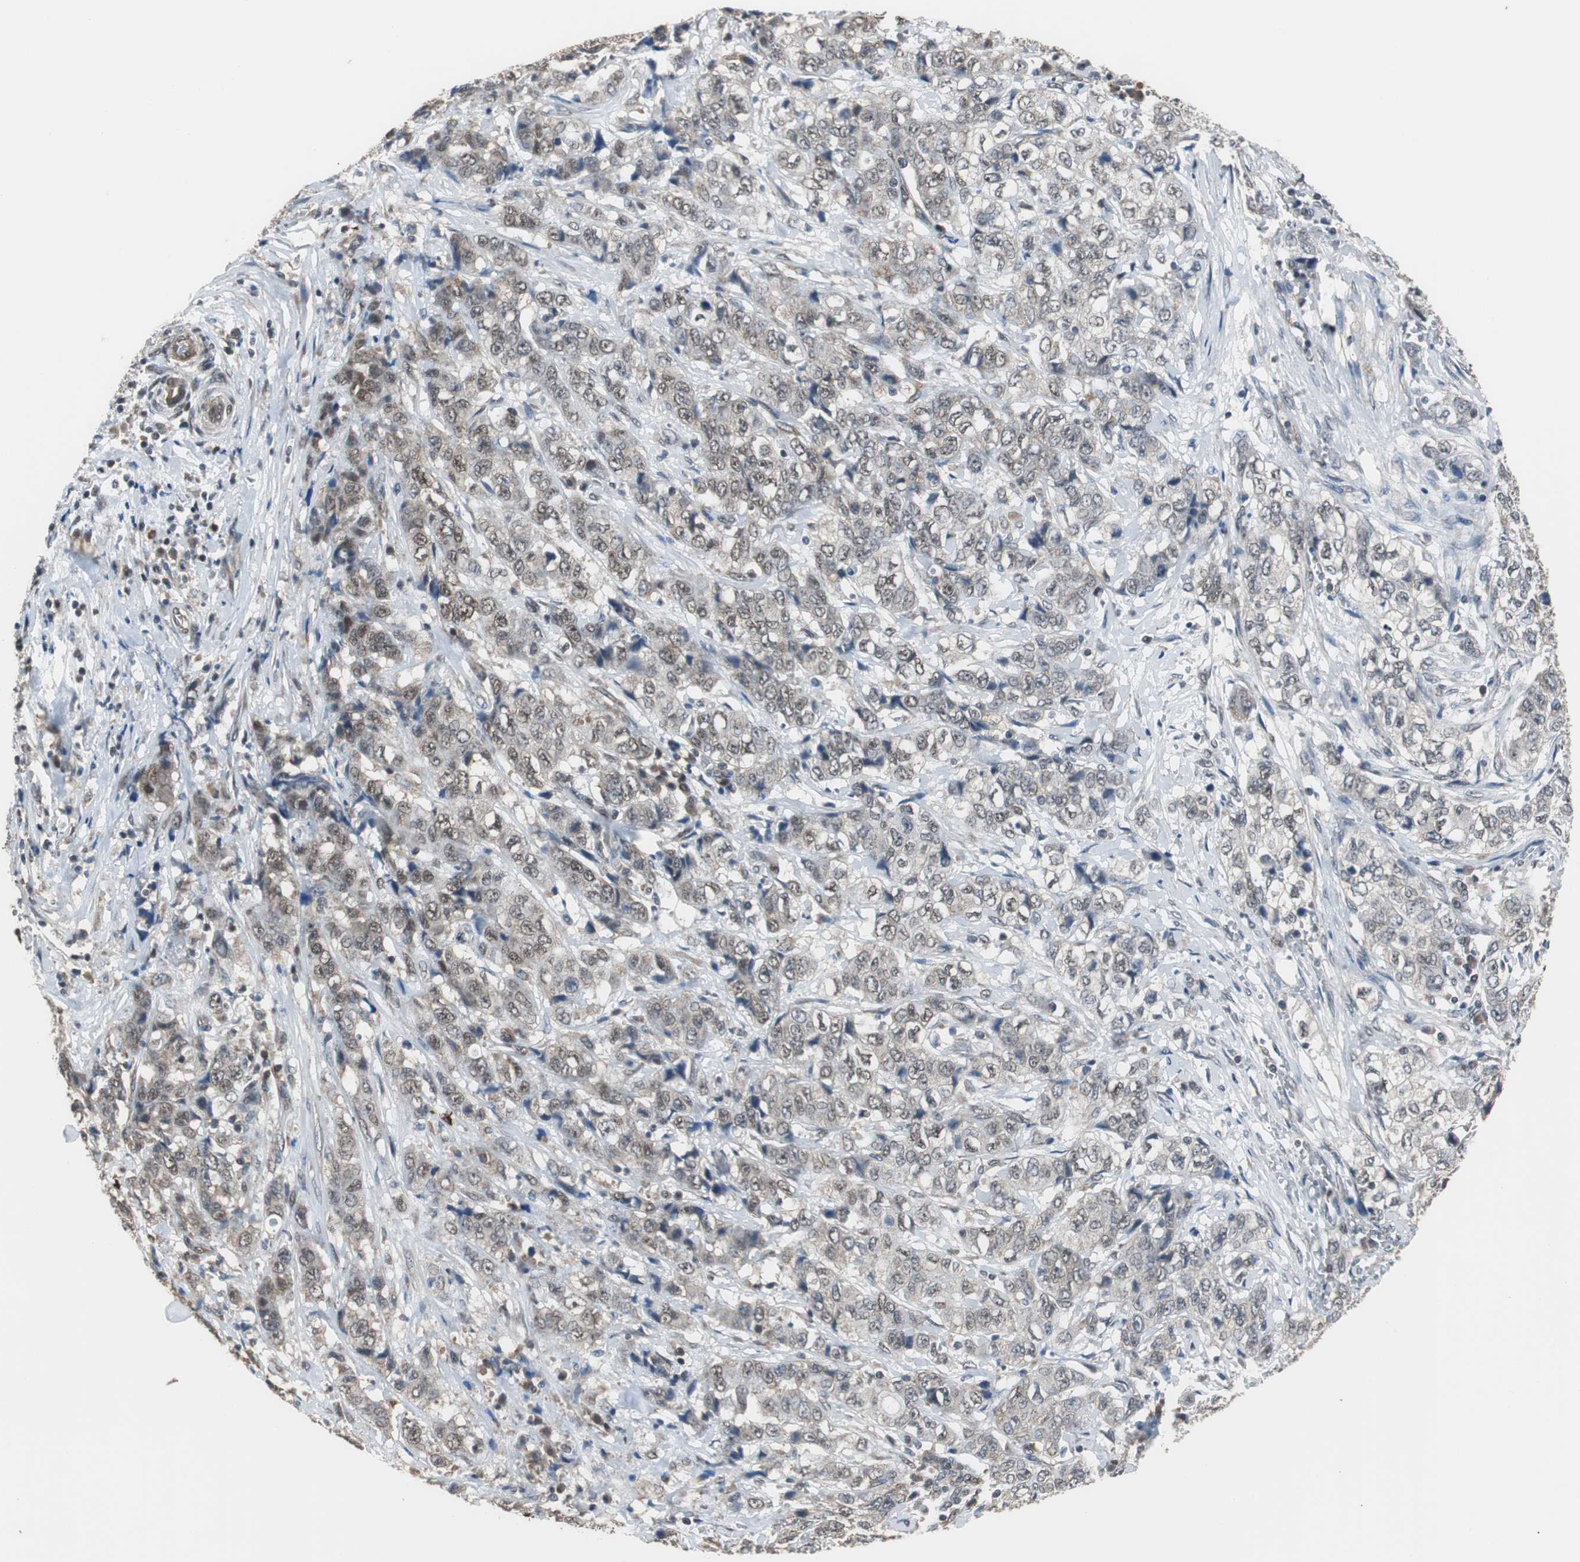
{"staining": {"intensity": "weak", "quantity": ">75%", "location": "nuclear"}, "tissue": "stomach cancer", "cell_type": "Tumor cells", "image_type": "cancer", "snomed": [{"axis": "morphology", "description": "Adenocarcinoma, NOS"}, {"axis": "topography", "description": "Stomach"}], "caption": "Adenocarcinoma (stomach) stained with a brown dye demonstrates weak nuclear positive expression in approximately >75% of tumor cells.", "gene": "ZHX2", "patient": {"sex": "male", "age": 48}}